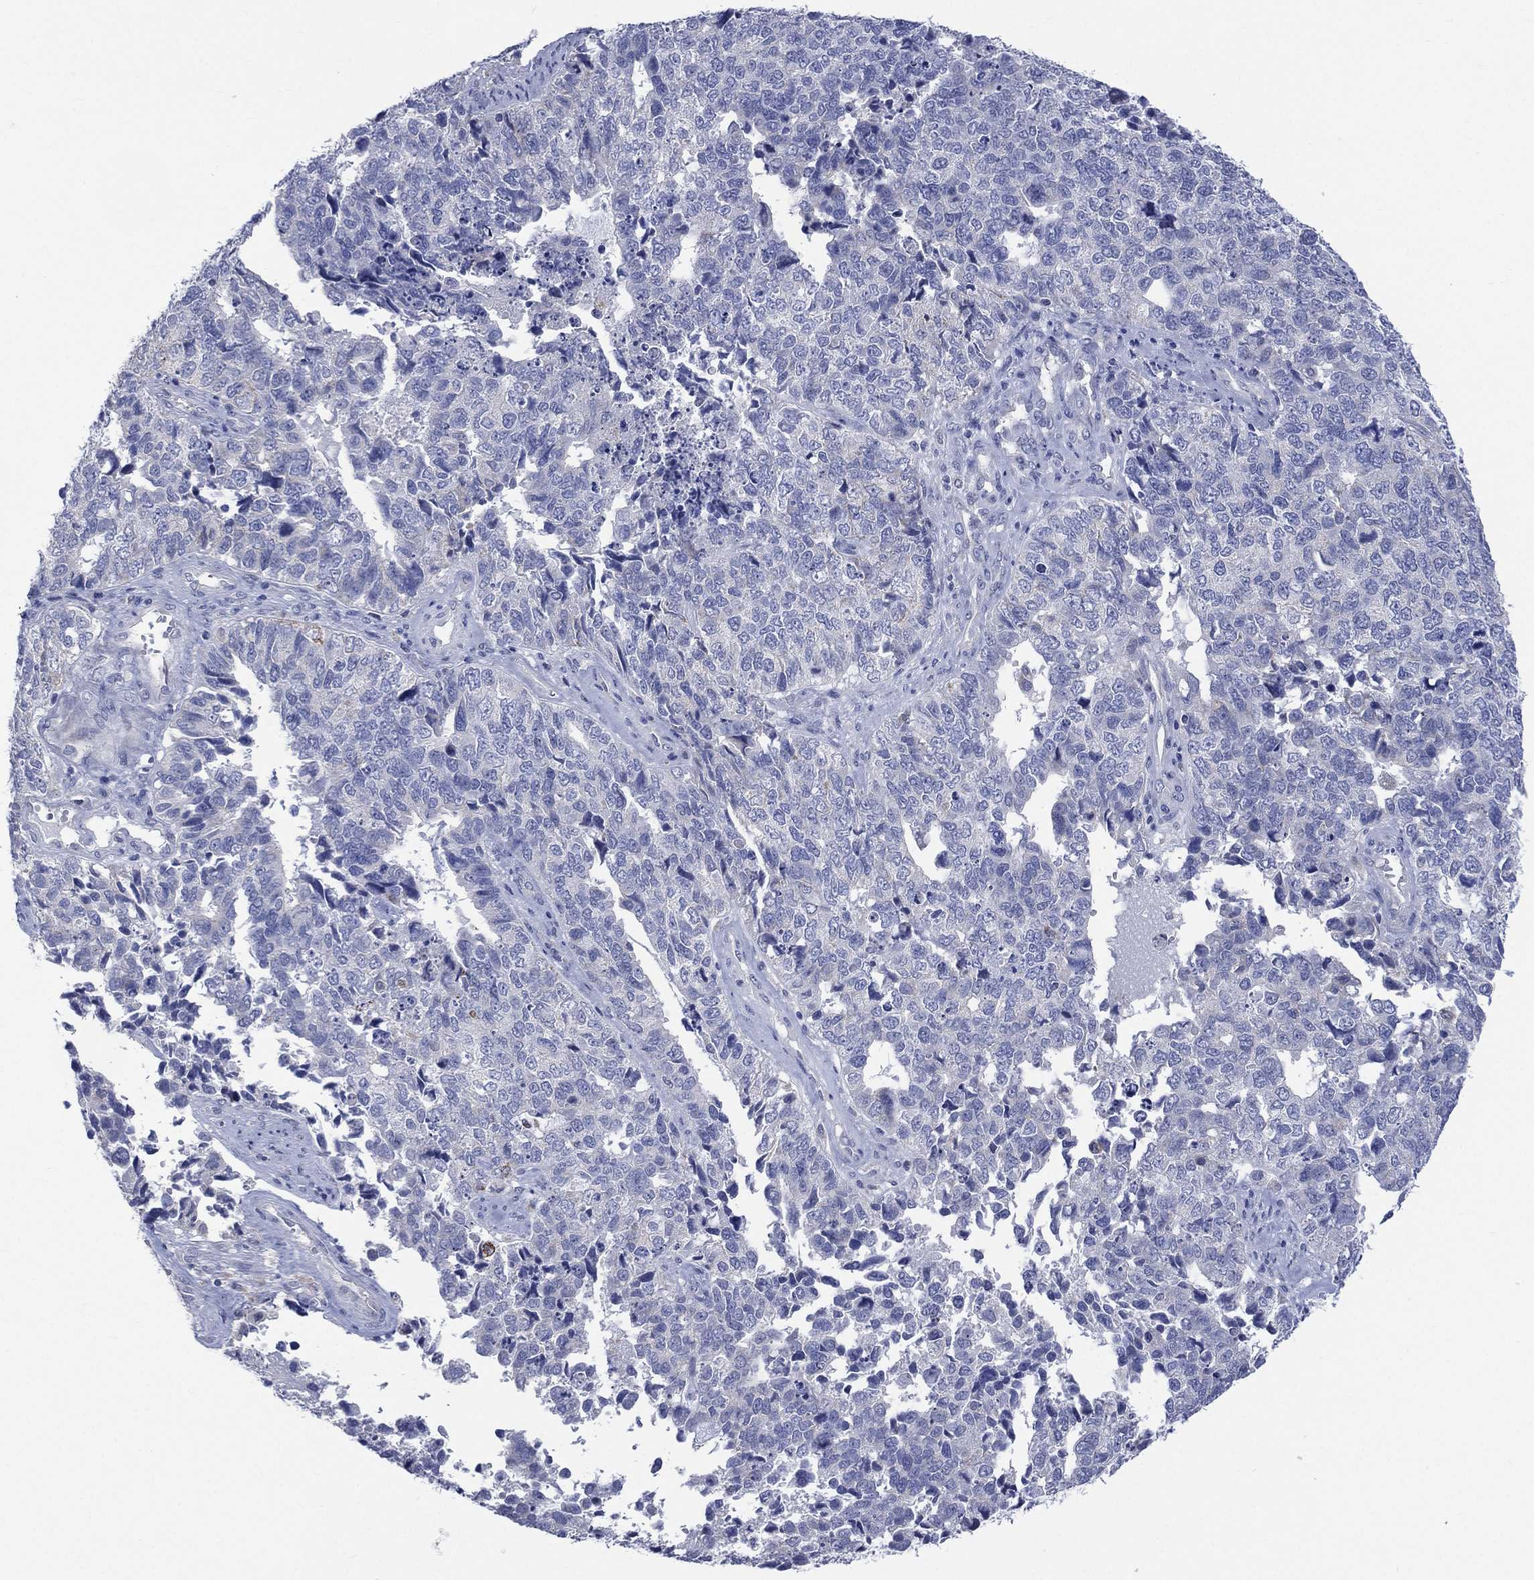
{"staining": {"intensity": "negative", "quantity": "none", "location": "none"}, "tissue": "cervical cancer", "cell_type": "Tumor cells", "image_type": "cancer", "snomed": [{"axis": "morphology", "description": "Squamous cell carcinoma, NOS"}, {"axis": "topography", "description": "Cervix"}], "caption": "There is no significant expression in tumor cells of cervical cancer.", "gene": "AKAP3", "patient": {"sex": "female", "age": 63}}